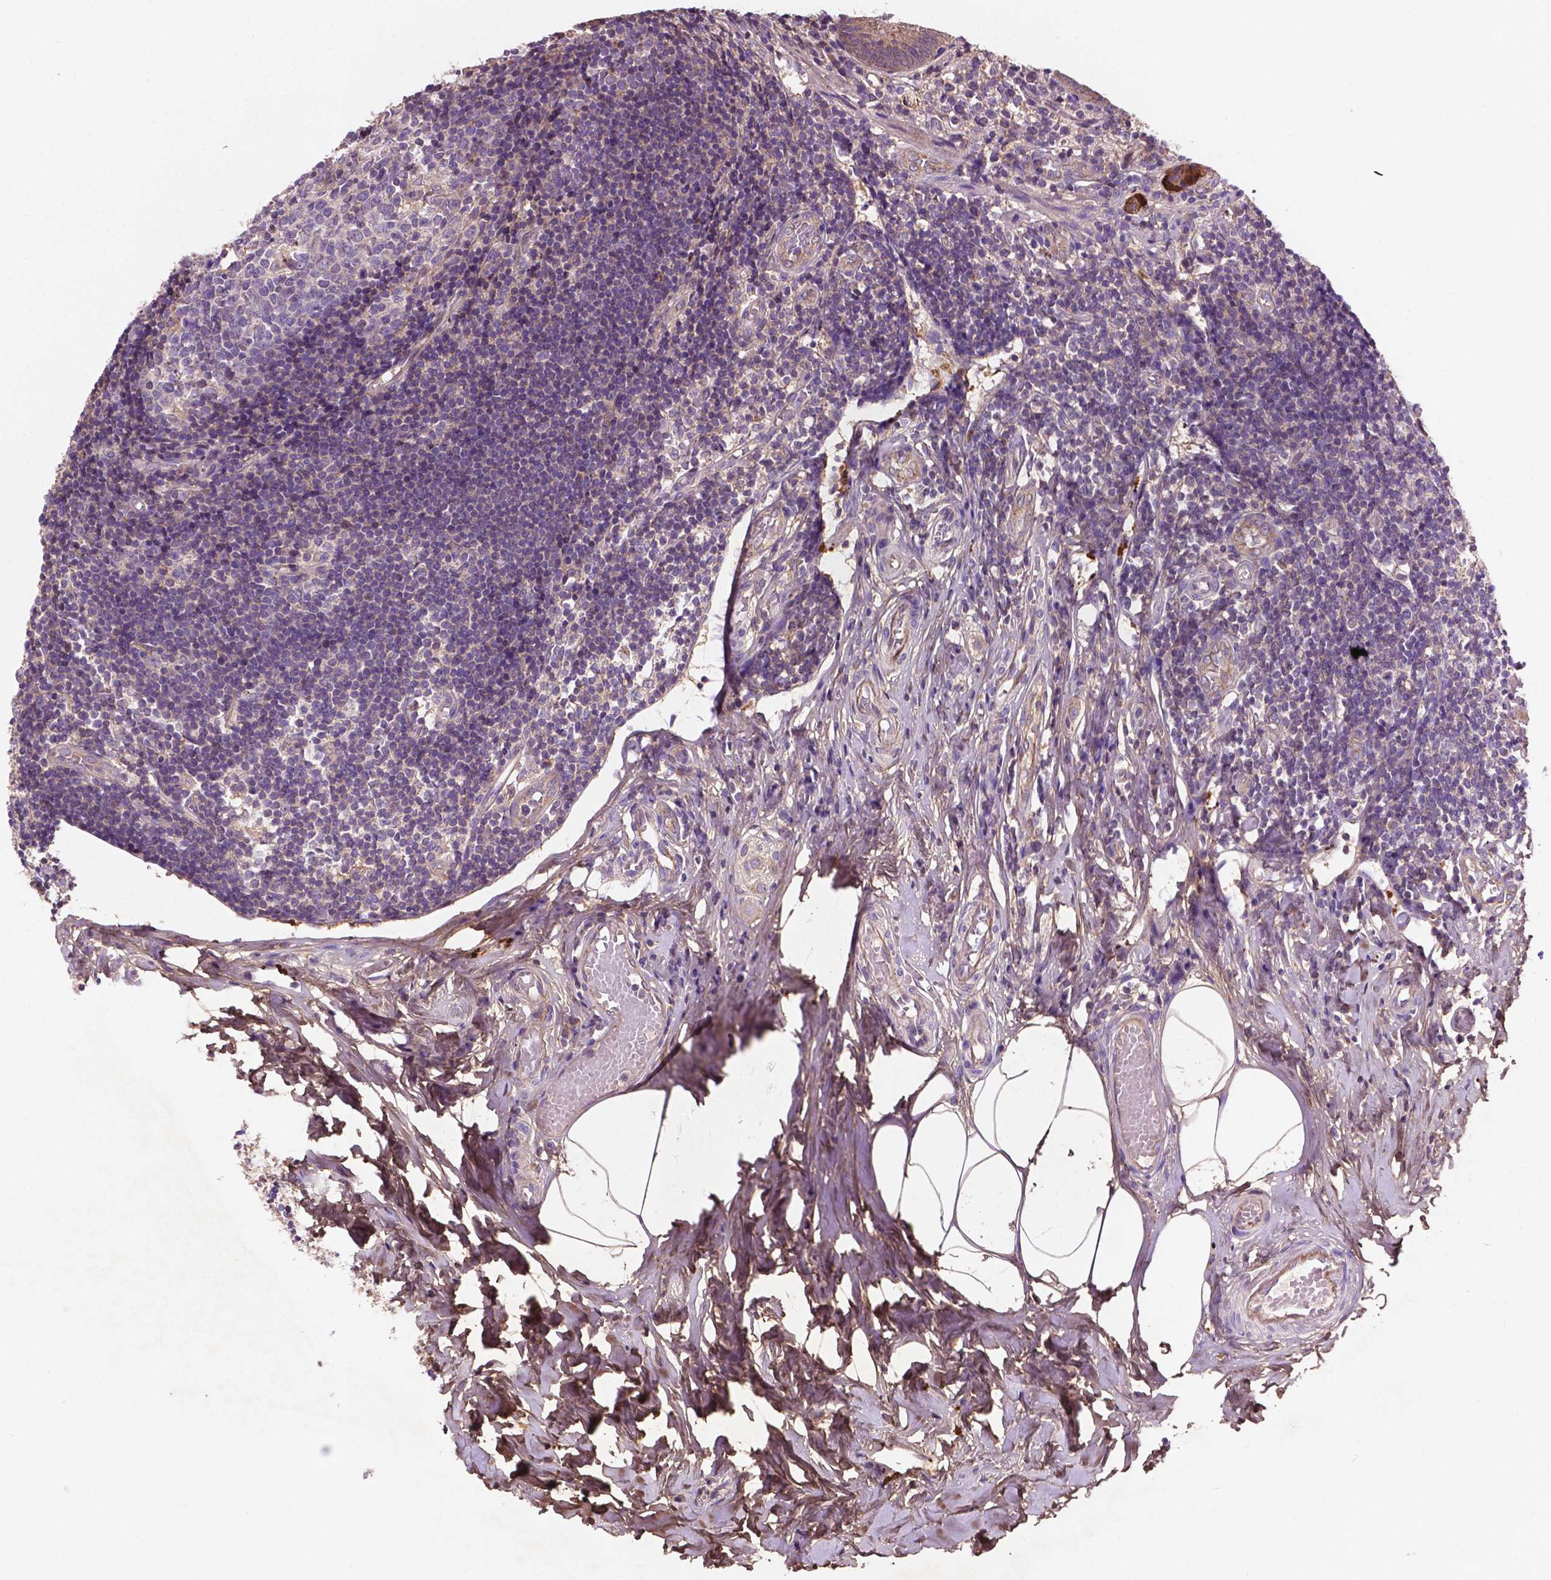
{"staining": {"intensity": "moderate", "quantity": ">75%", "location": "cytoplasmic/membranous"}, "tissue": "appendix", "cell_type": "Glandular cells", "image_type": "normal", "snomed": [{"axis": "morphology", "description": "Normal tissue, NOS"}, {"axis": "topography", "description": "Appendix"}], "caption": "DAB (3,3'-diaminobenzidine) immunohistochemical staining of normal human appendix exhibits moderate cytoplasmic/membranous protein positivity in approximately >75% of glandular cells. (Stains: DAB in brown, nuclei in blue, Microscopy: brightfield microscopy at high magnification).", "gene": "GJA9", "patient": {"sex": "female", "age": 32}}